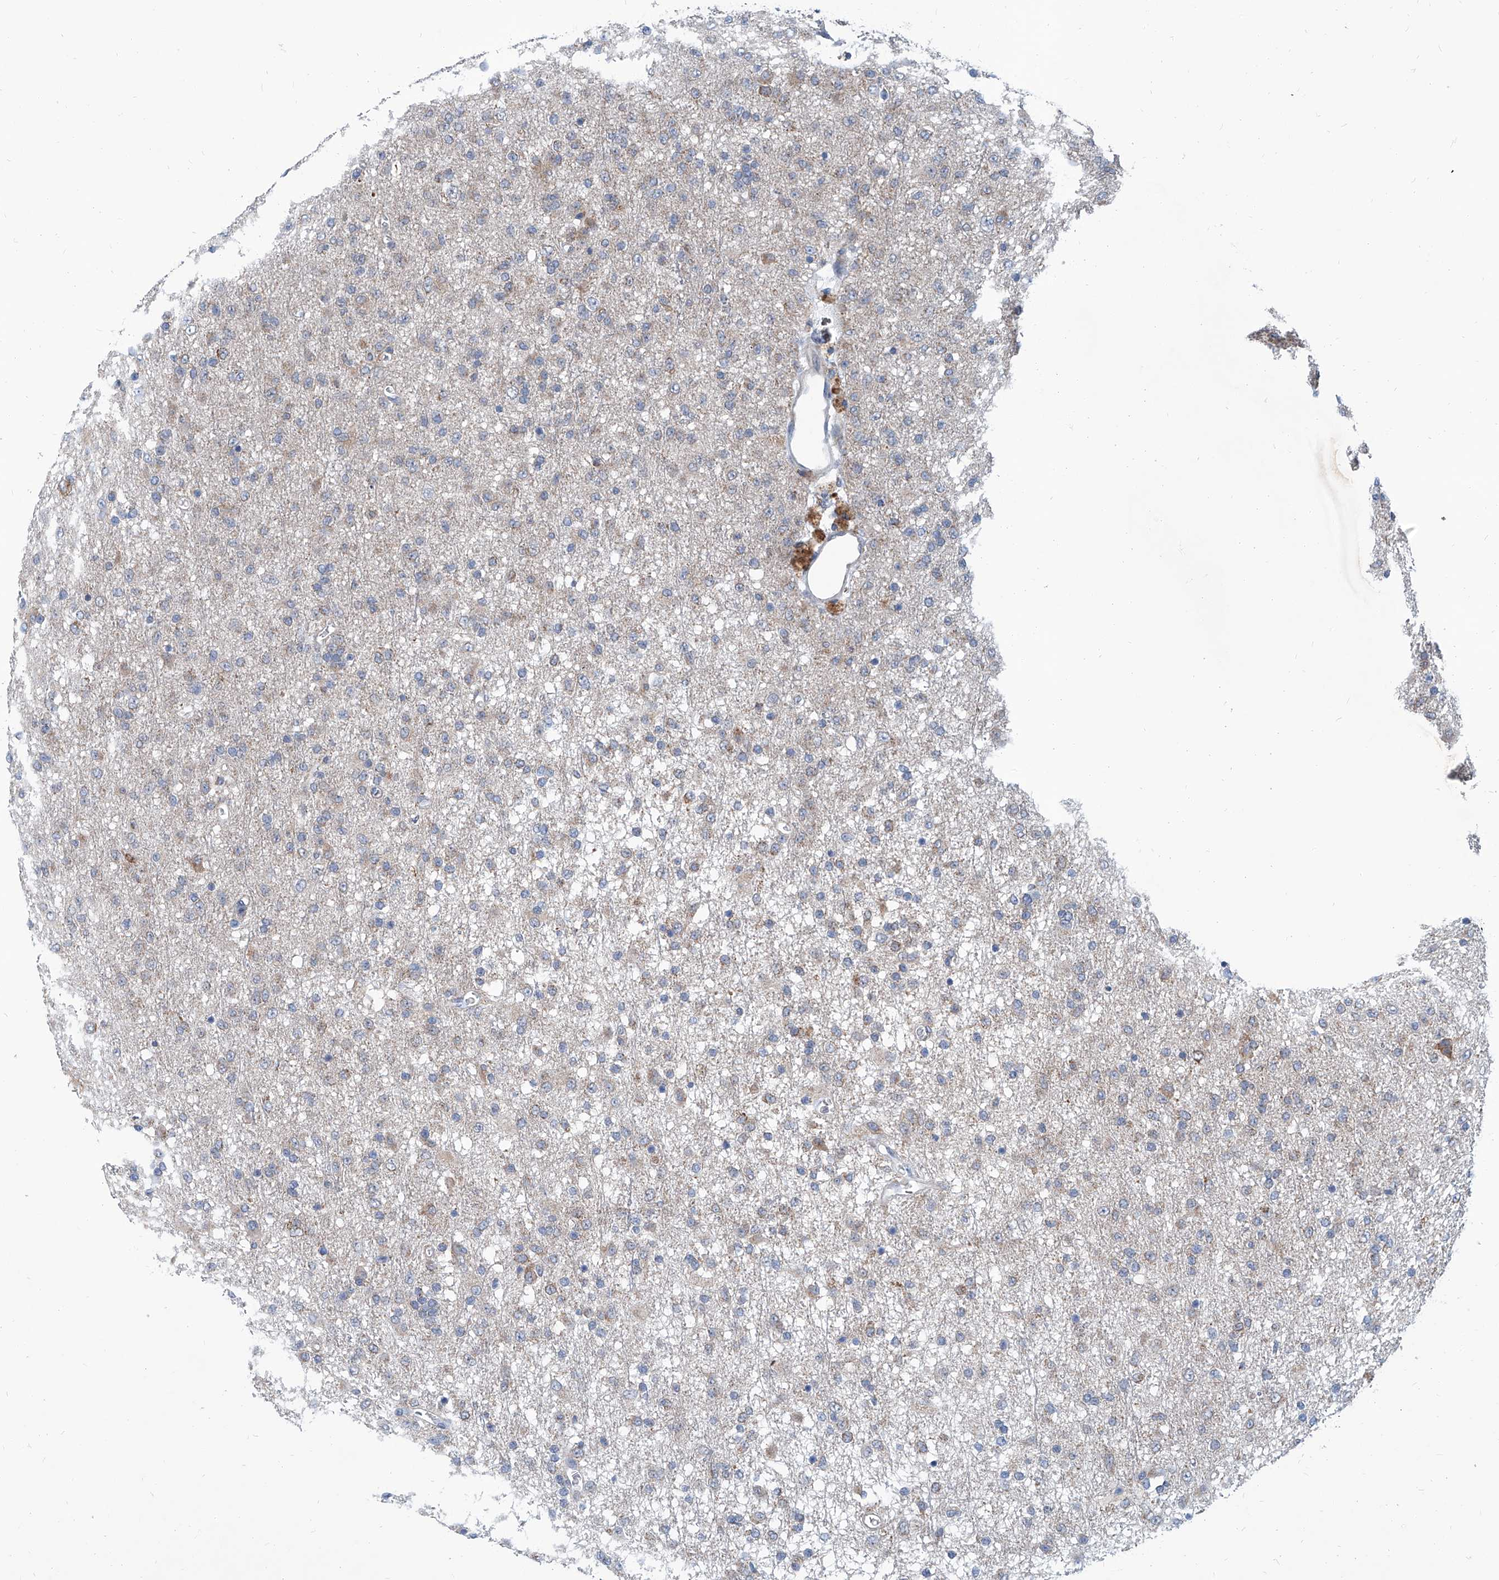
{"staining": {"intensity": "weak", "quantity": "<25%", "location": "cytoplasmic/membranous"}, "tissue": "glioma", "cell_type": "Tumor cells", "image_type": "cancer", "snomed": [{"axis": "morphology", "description": "Glioma, malignant, Low grade"}, {"axis": "topography", "description": "Brain"}], "caption": "The histopathology image shows no significant positivity in tumor cells of malignant low-grade glioma.", "gene": "USP48", "patient": {"sex": "male", "age": 65}}